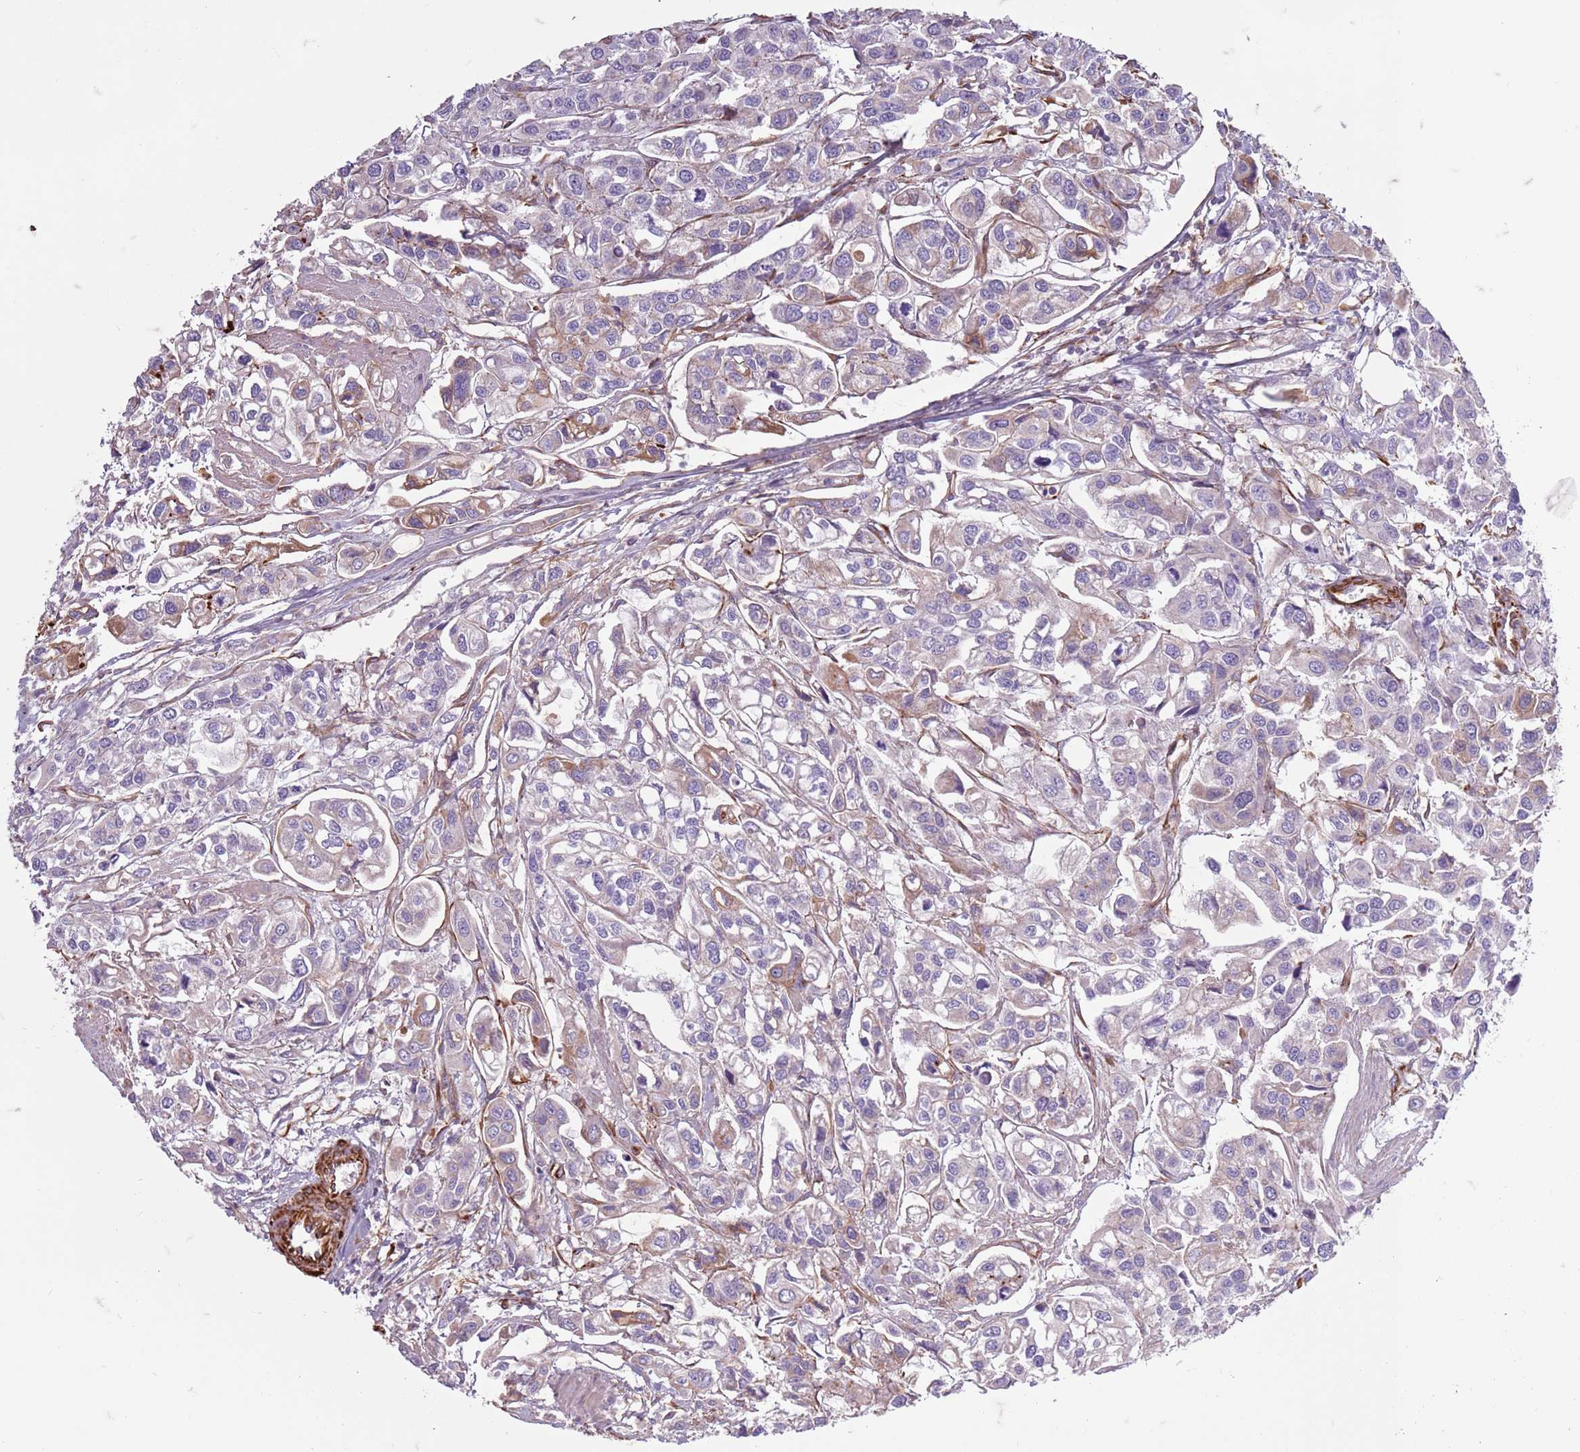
{"staining": {"intensity": "negative", "quantity": "none", "location": "none"}, "tissue": "urothelial cancer", "cell_type": "Tumor cells", "image_type": "cancer", "snomed": [{"axis": "morphology", "description": "Urothelial carcinoma, High grade"}, {"axis": "topography", "description": "Urinary bladder"}], "caption": "IHC of urothelial cancer shows no positivity in tumor cells.", "gene": "TAS2R38", "patient": {"sex": "male", "age": 67}}